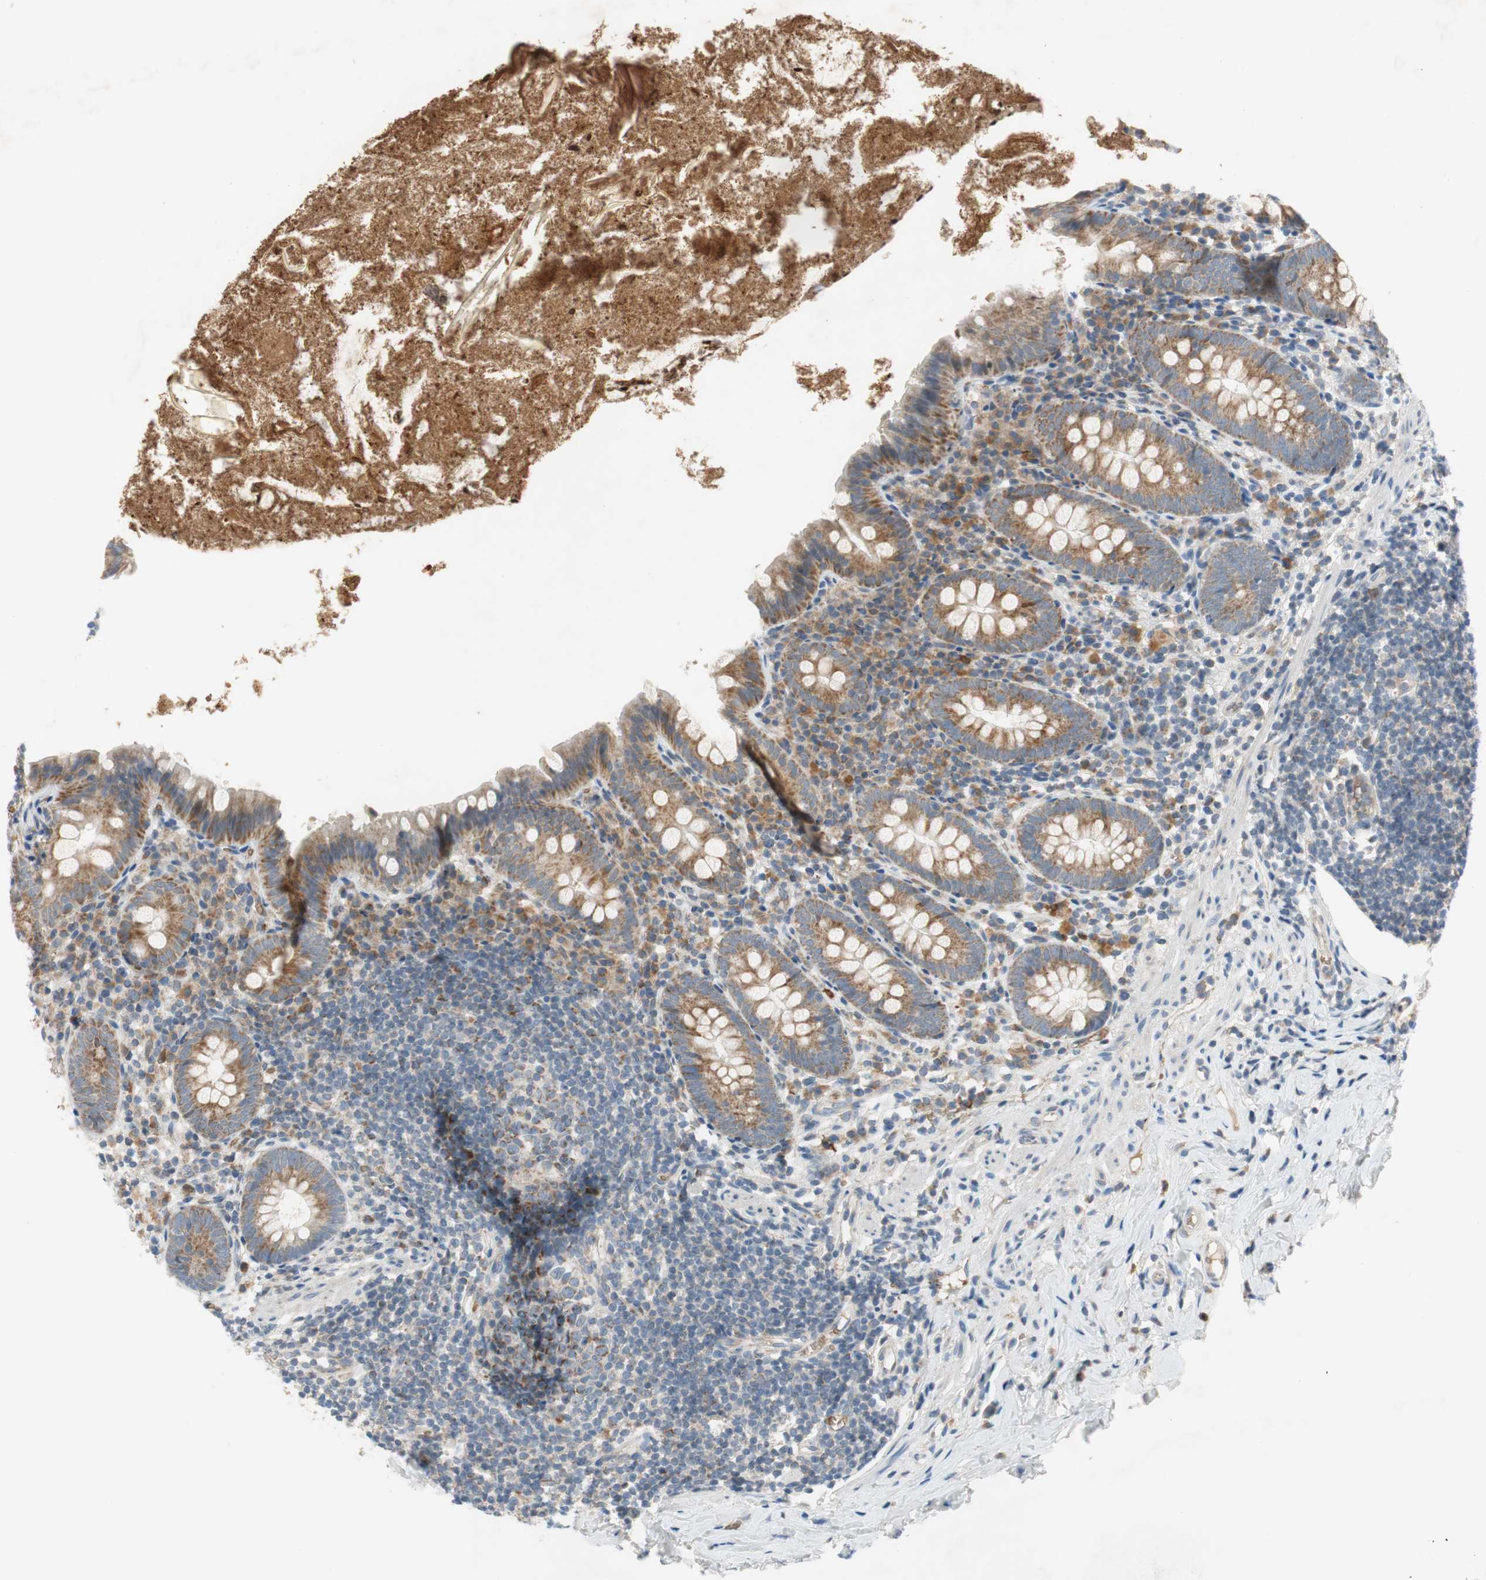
{"staining": {"intensity": "moderate", "quantity": ">75%", "location": "cytoplasmic/membranous"}, "tissue": "appendix", "cell_type": "Glandular cells", "image_type": "normal", "snomed": [{"axis": "morphology", "description": "Normal tissue, NOS"}, {"axis": "topography", "description": "Appendix"}], "caption": "There is medium levels of moderate cytoplasmic/membranous positivity in glandular cells of normal appendix, as demonstrated by immunohistochemical staining (brown color).", "gene": "GYPC", "patient": {"sex": "male", "age": 52}}